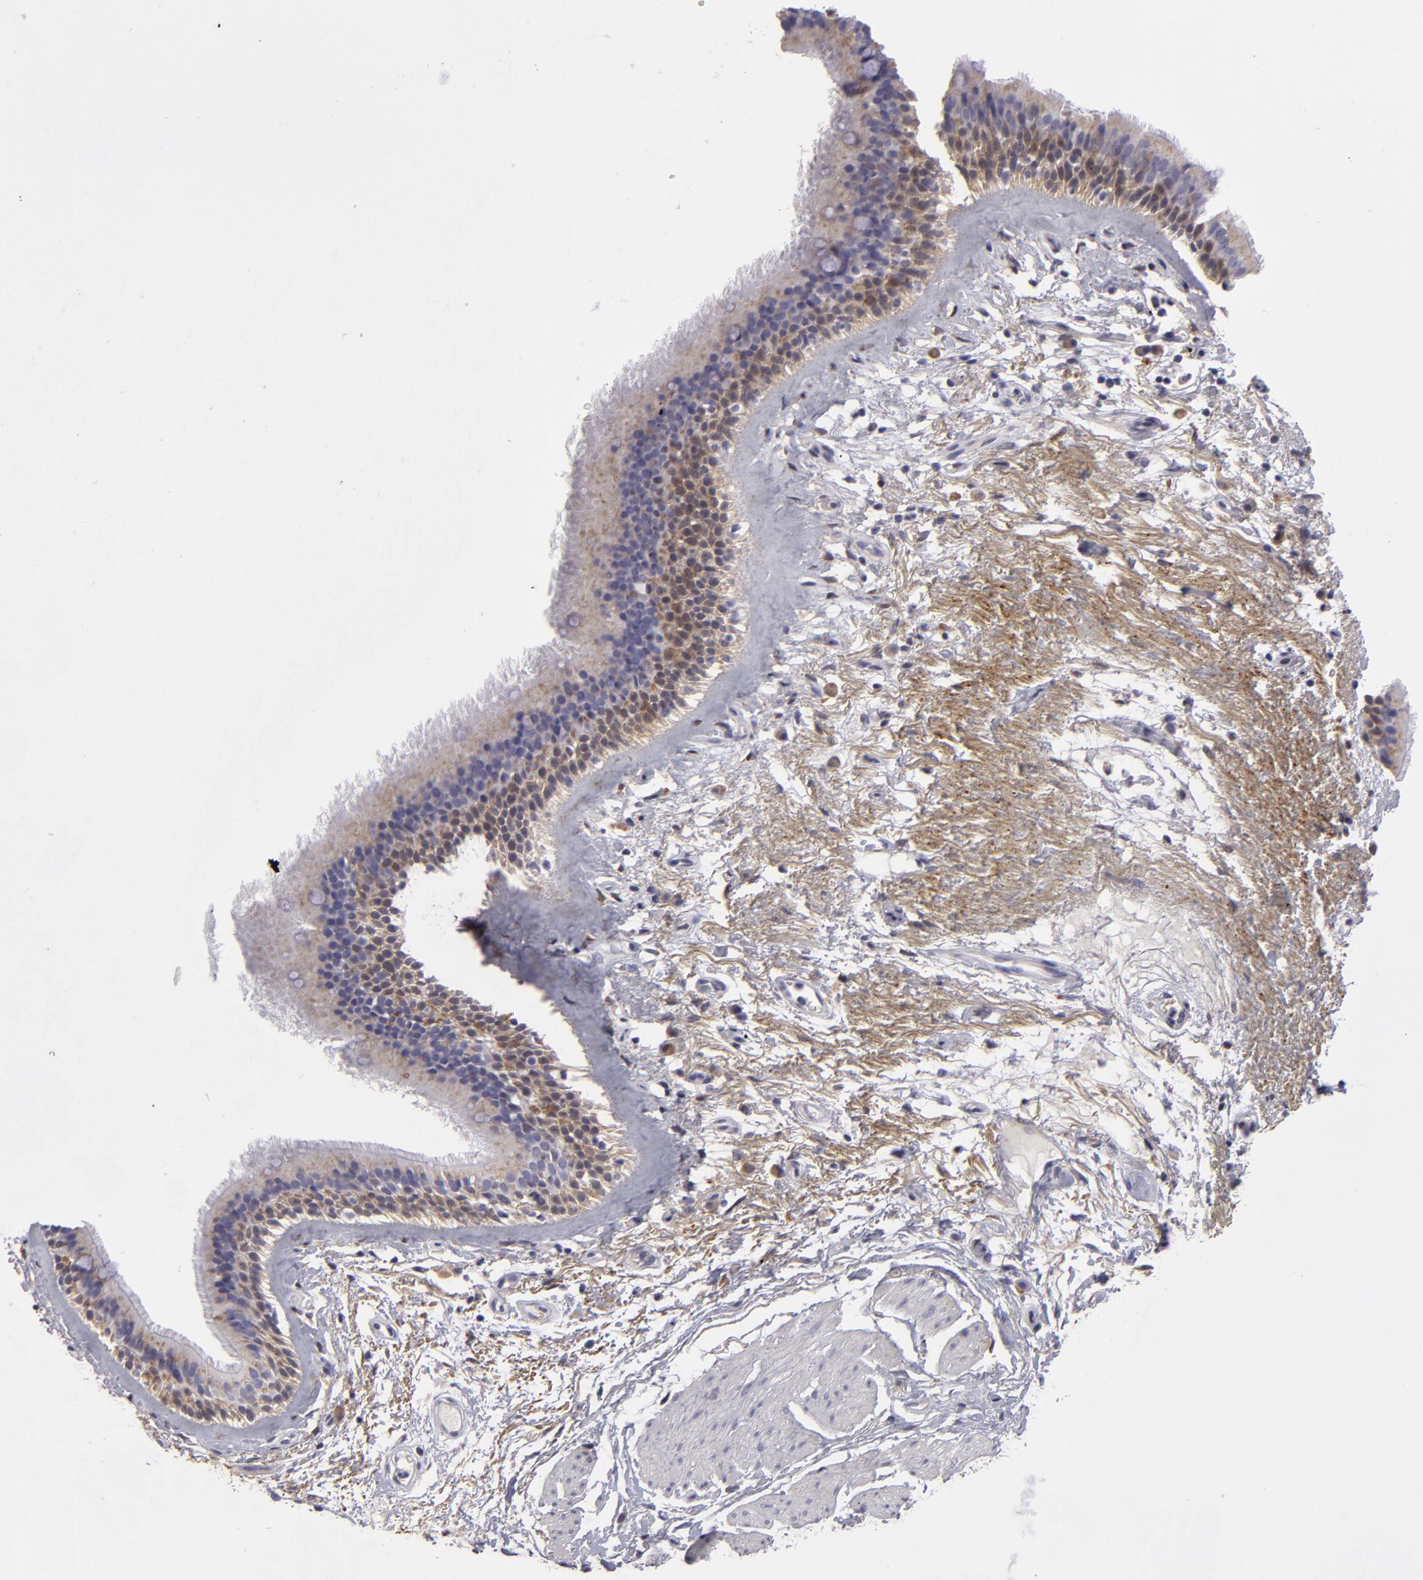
{"staining": {"intensity": "weak", "quantity": "25%-75%", "location": "cytoplasmic/membranous"}, "tissue": "bronchus", "cell_type": "Respiratory epithelial cells", "image_type": "normal", "snomed": [{"axis": "morphology", "description": "Normal tissue, NOS"}, {"axis": "topography", "description": "Cartilage tissue"}], "caption": "The image exhibits a brown stain indicating the presence of a protein in the cytoplasmic/membranous of respiratory epithelial cells in bronchus. Ihc stains the protein of interest in brown and the nuclei are stained blue.", "gene": "EFS", "patient": {"sex": "female", "age": 63}}